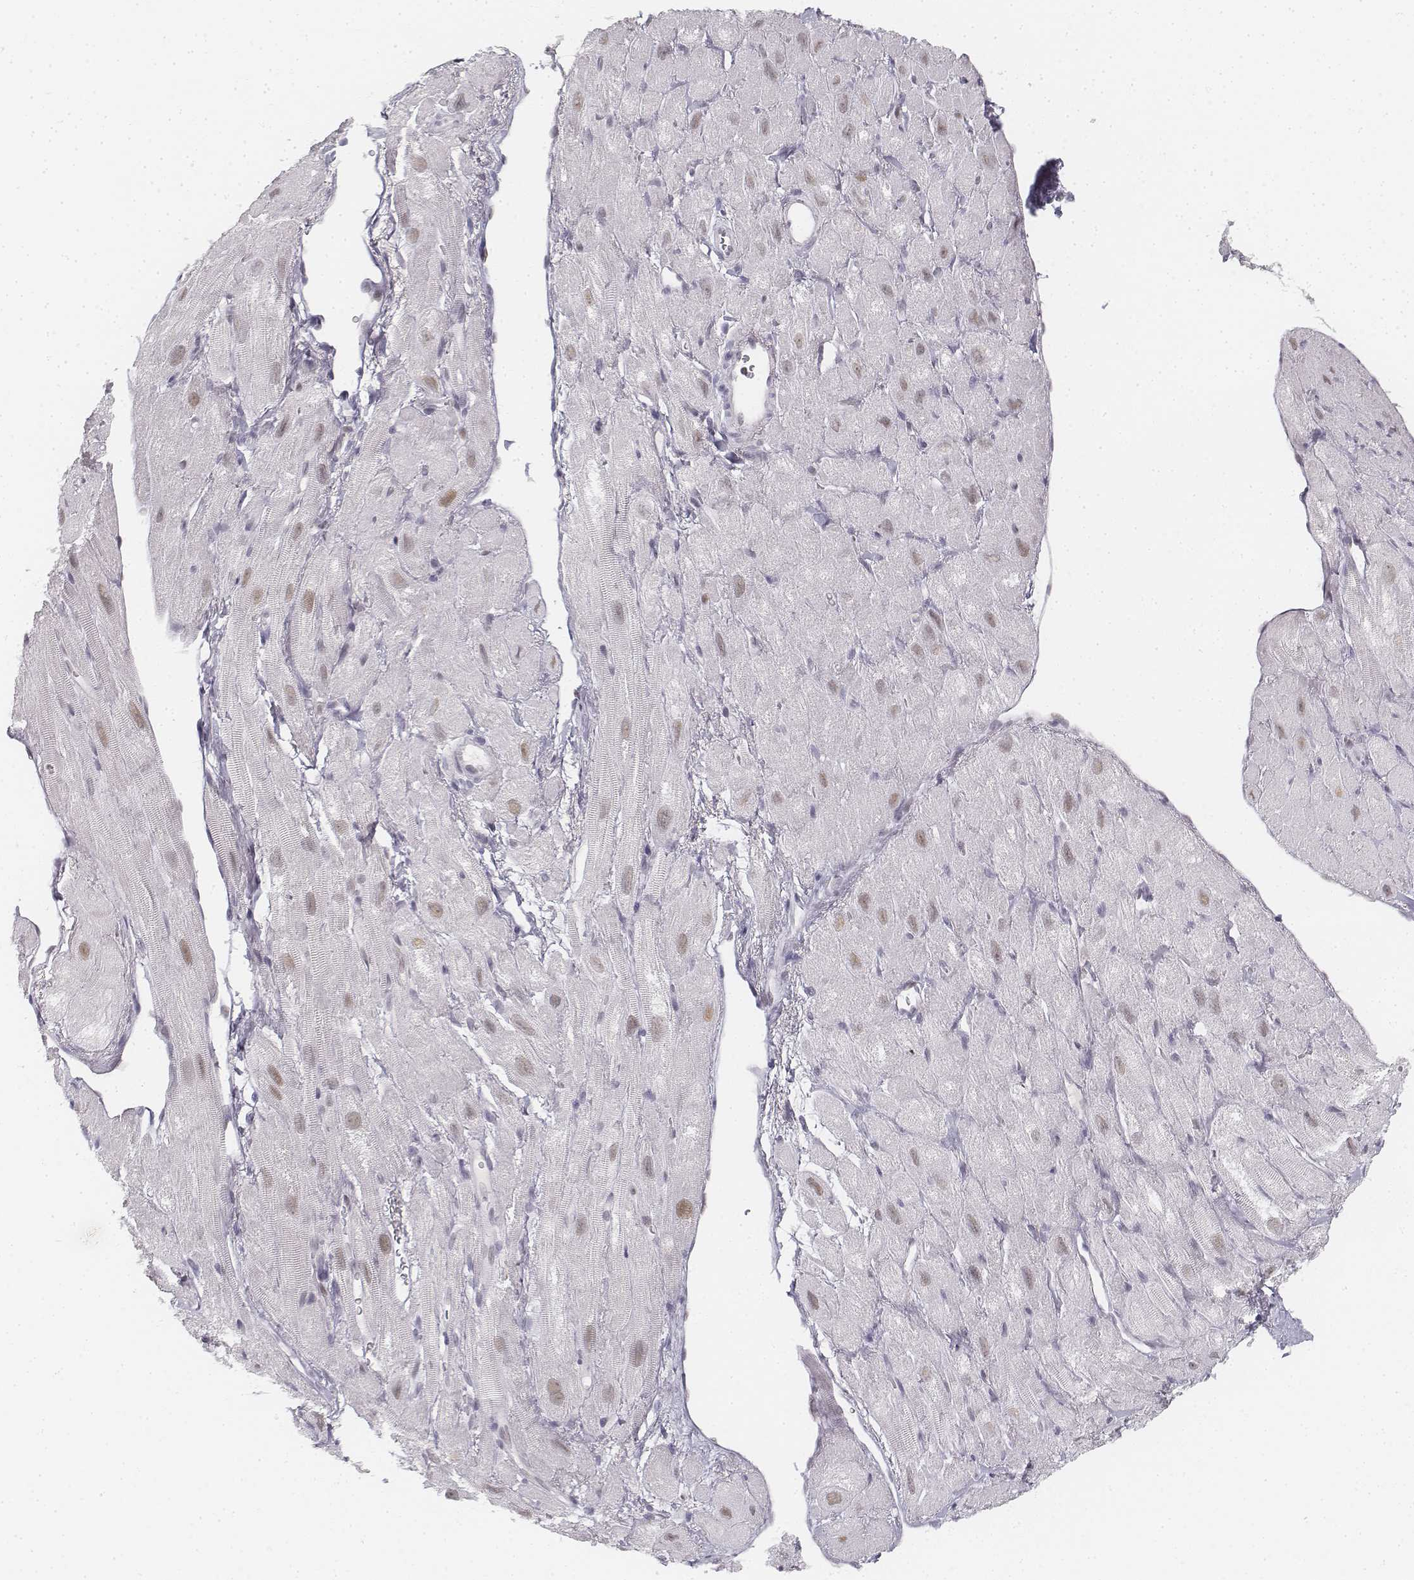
{"staining": {"intensity": "negative", "quantity": "none", "location": "none"}, "tissue": "heart muscle", "cell_type": "Cardiomyocytes", "image_type": "normal", "snomed": [{"axis": "morphology", "description": "Normal tissue, NOS"}, {"axis": "topography", "description": "Heart"}], "caption": "This histopathology image is of normal heart muscle stained with IHC to label a protein in brown with the nuclei are counter-stained blue. There is no staining in cardiomyocytes.", "gene": "KRTAP2", "patient": {"sex": "female", "age": 62}}